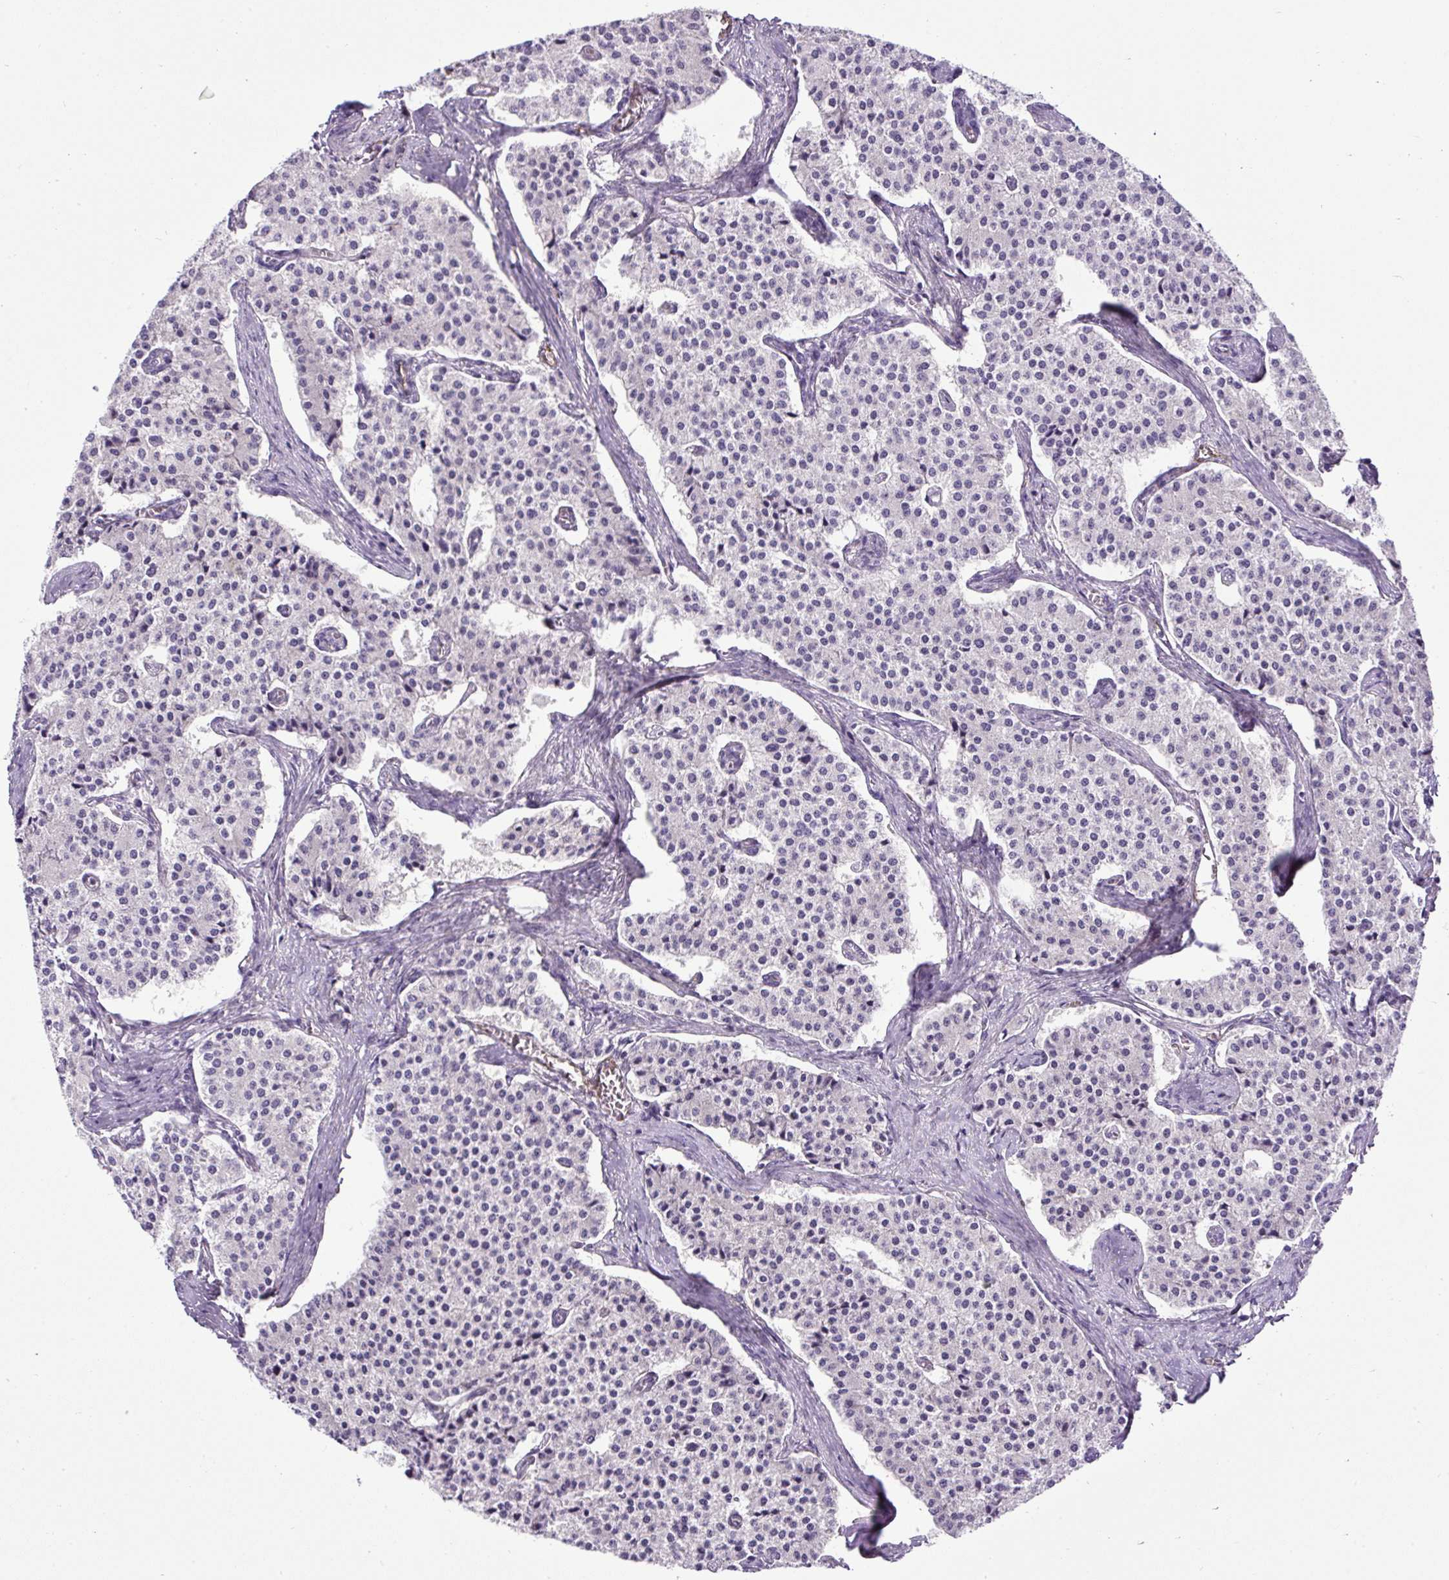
{"staining": {"intensity": "negative", "quantity": "none", "location": "none"}, "tissue": "carcinoid", "cell_type": "Tumor cells", "image_type": "cancer", "snomed": [{"axis": "morphology", "description": "Carcinoid, malignant, NOS"}, {"axis": "topography", "description": "Colon"}], "caption": "Human carcinoid stained for a protein using immunohistochemistry (IHC) shows no staining in tumor cells.", "gene": "LEFTY2", "patient": {"sex": "female", "age": 52}}